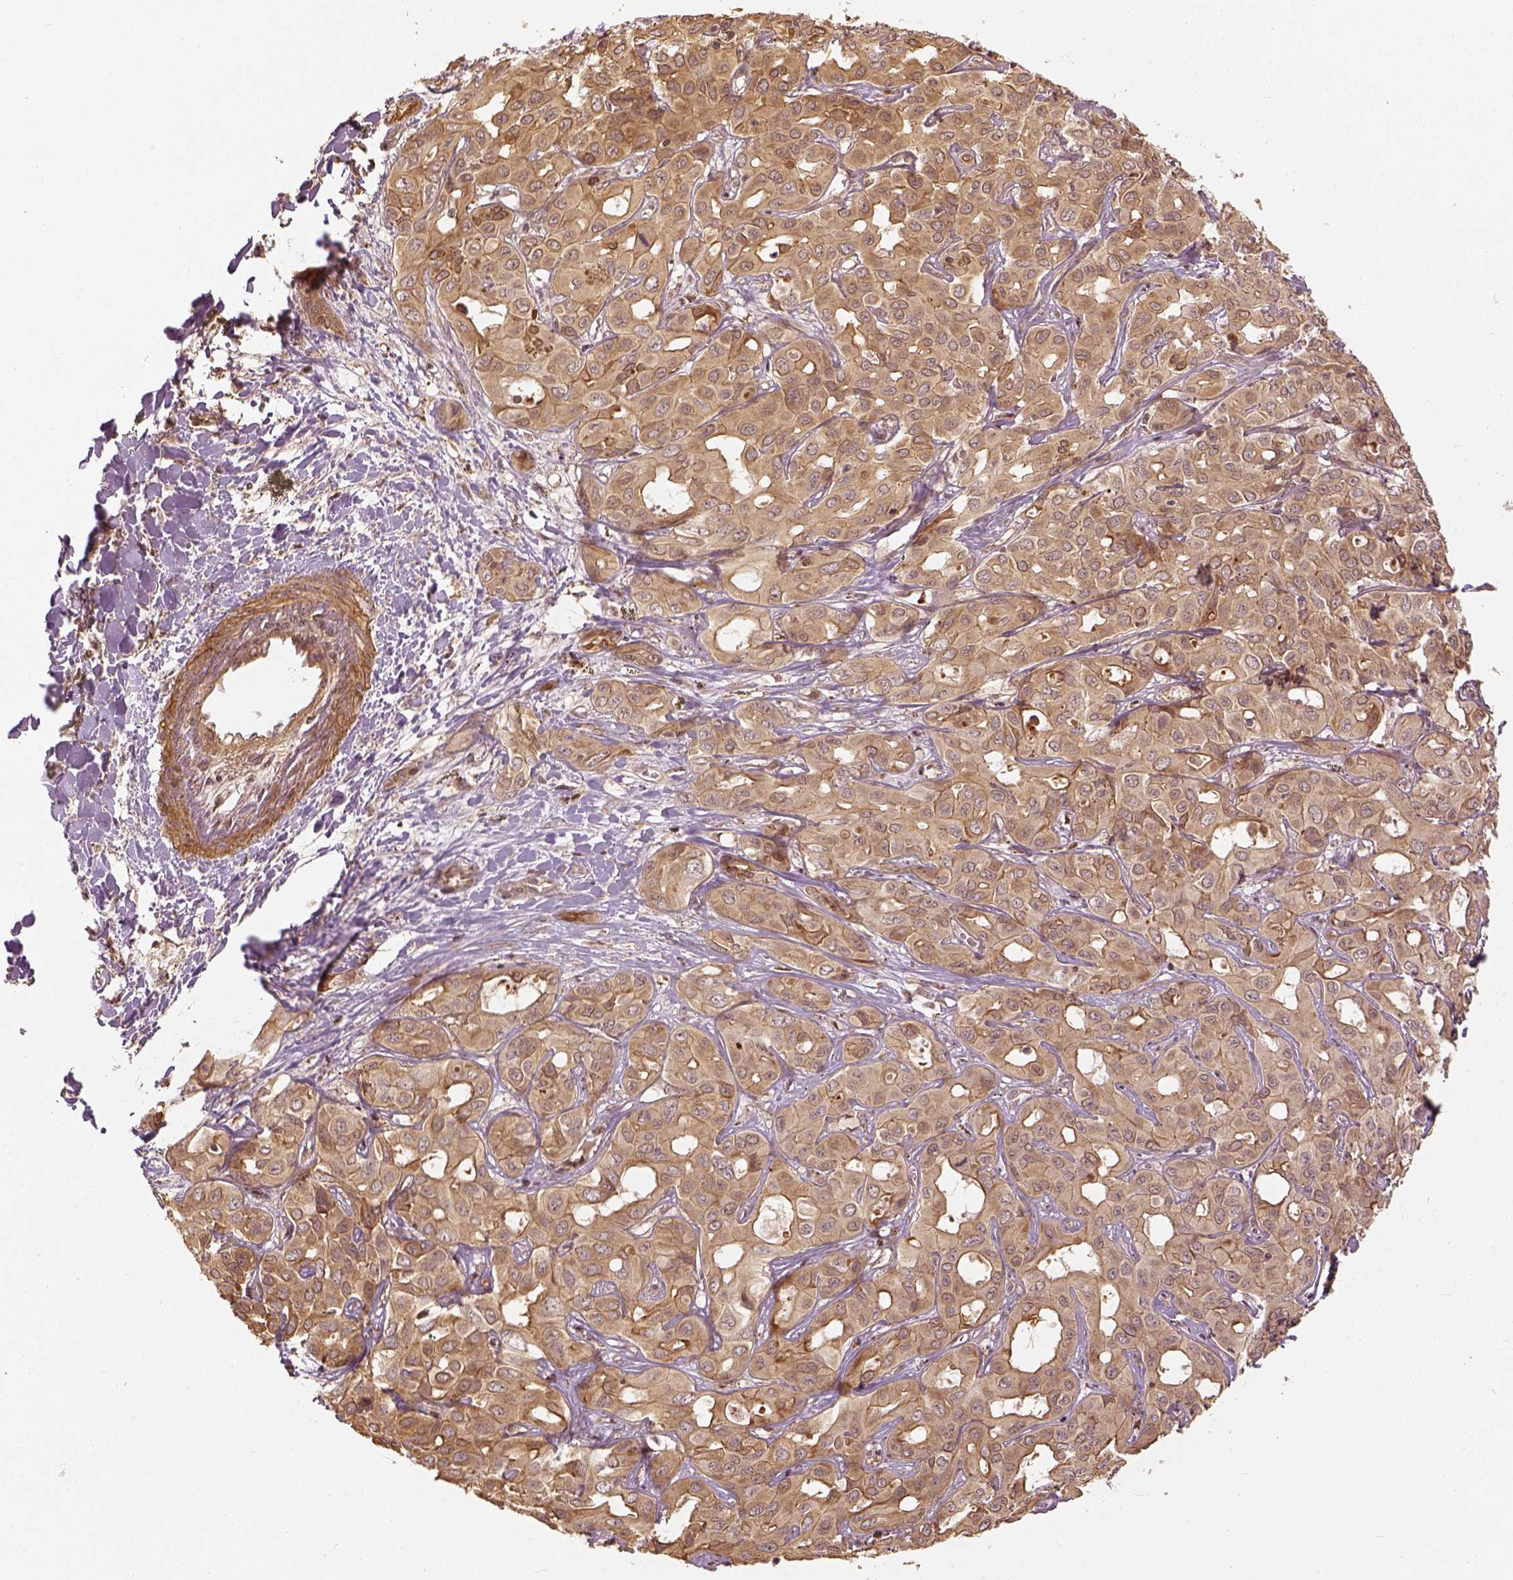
{"staining": {"intensity": "moderate", "quantity": ">75%", "location": "cytoplasmic/membranous"}, "tissue": "liver cancer", "cell_type": "Tumor cells", "image_type": "cancer", "snomed": [{"axis": "morphology", "description": "Cholangiocarcinoma"}, {"axis": "topography", "description": "Liver"}], "caption": "Immunohistochemistry (IHC) photomicrograph of neoplastic tissue: liver cancer (cholangiocarcinoma) stained using immunohistochemistry exhibits medium levels of moderate protein expression localized specifically in the cytoplasmic/membranous of tumor cells, appearing as a cytoplasmic/membranous brown color.", "gene": "VEGFA", "patient": {"sex": "female", "age": 60}}